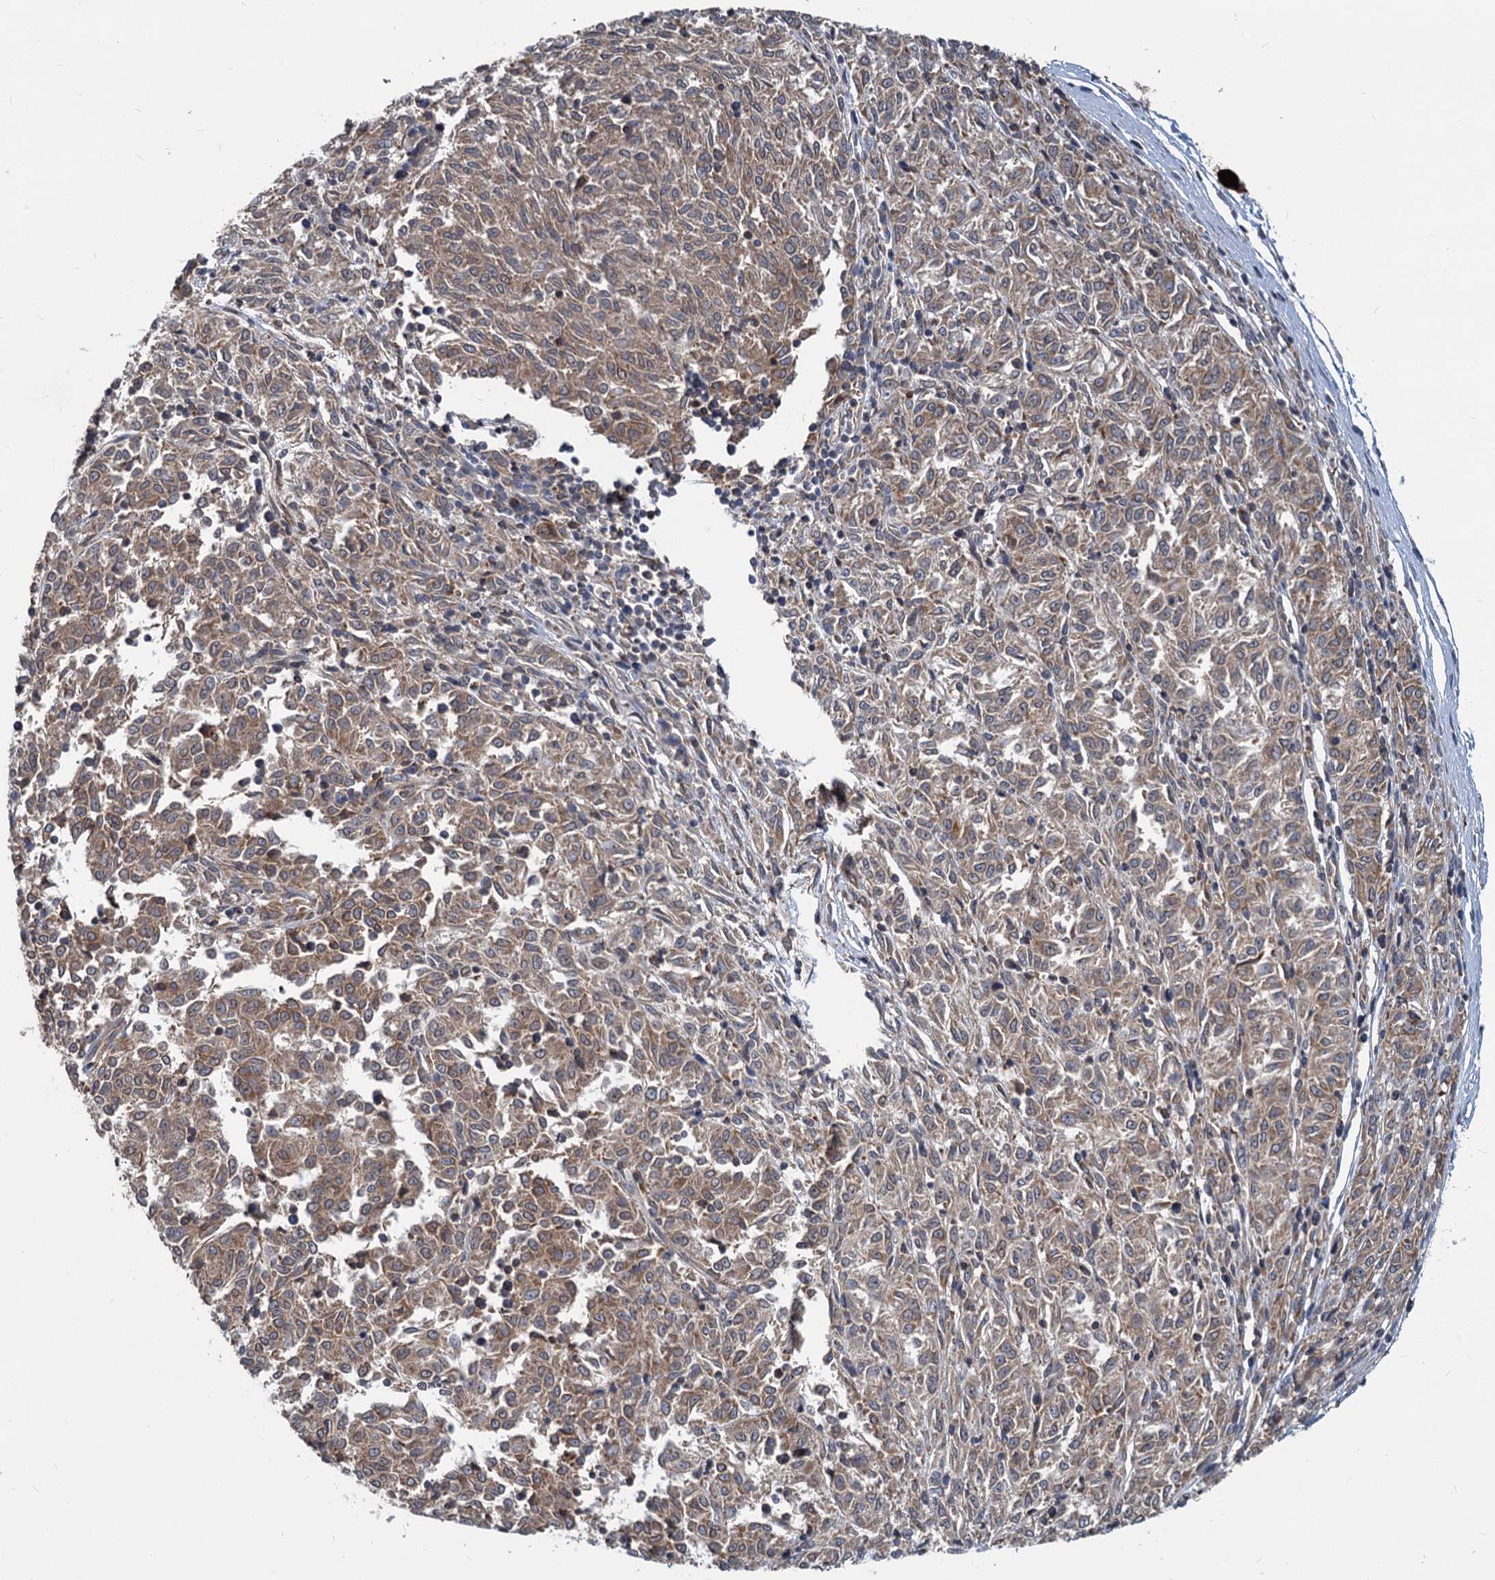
{"staining": {"intensity": "moderate", "quantity": ">75%", "location": "cytoplasmic/membranous"}, "tissue": "melanoma", "cell_type": "Tumor cells", "image_type": "cancer", "snomed": [{"axis": "morphology", "description": "Malignant melanoma, NOS"}, {"axis": "topography", "description": "Skin"}], "caption": "Immunohistochemical staining of human malignant melanoma demonstrates medium levels of moderate cytoplasmic/membranous positivity in about >75% of tumor cells.", "gene": "STIM1", "patient": {"sex": "female", "age": 72}}